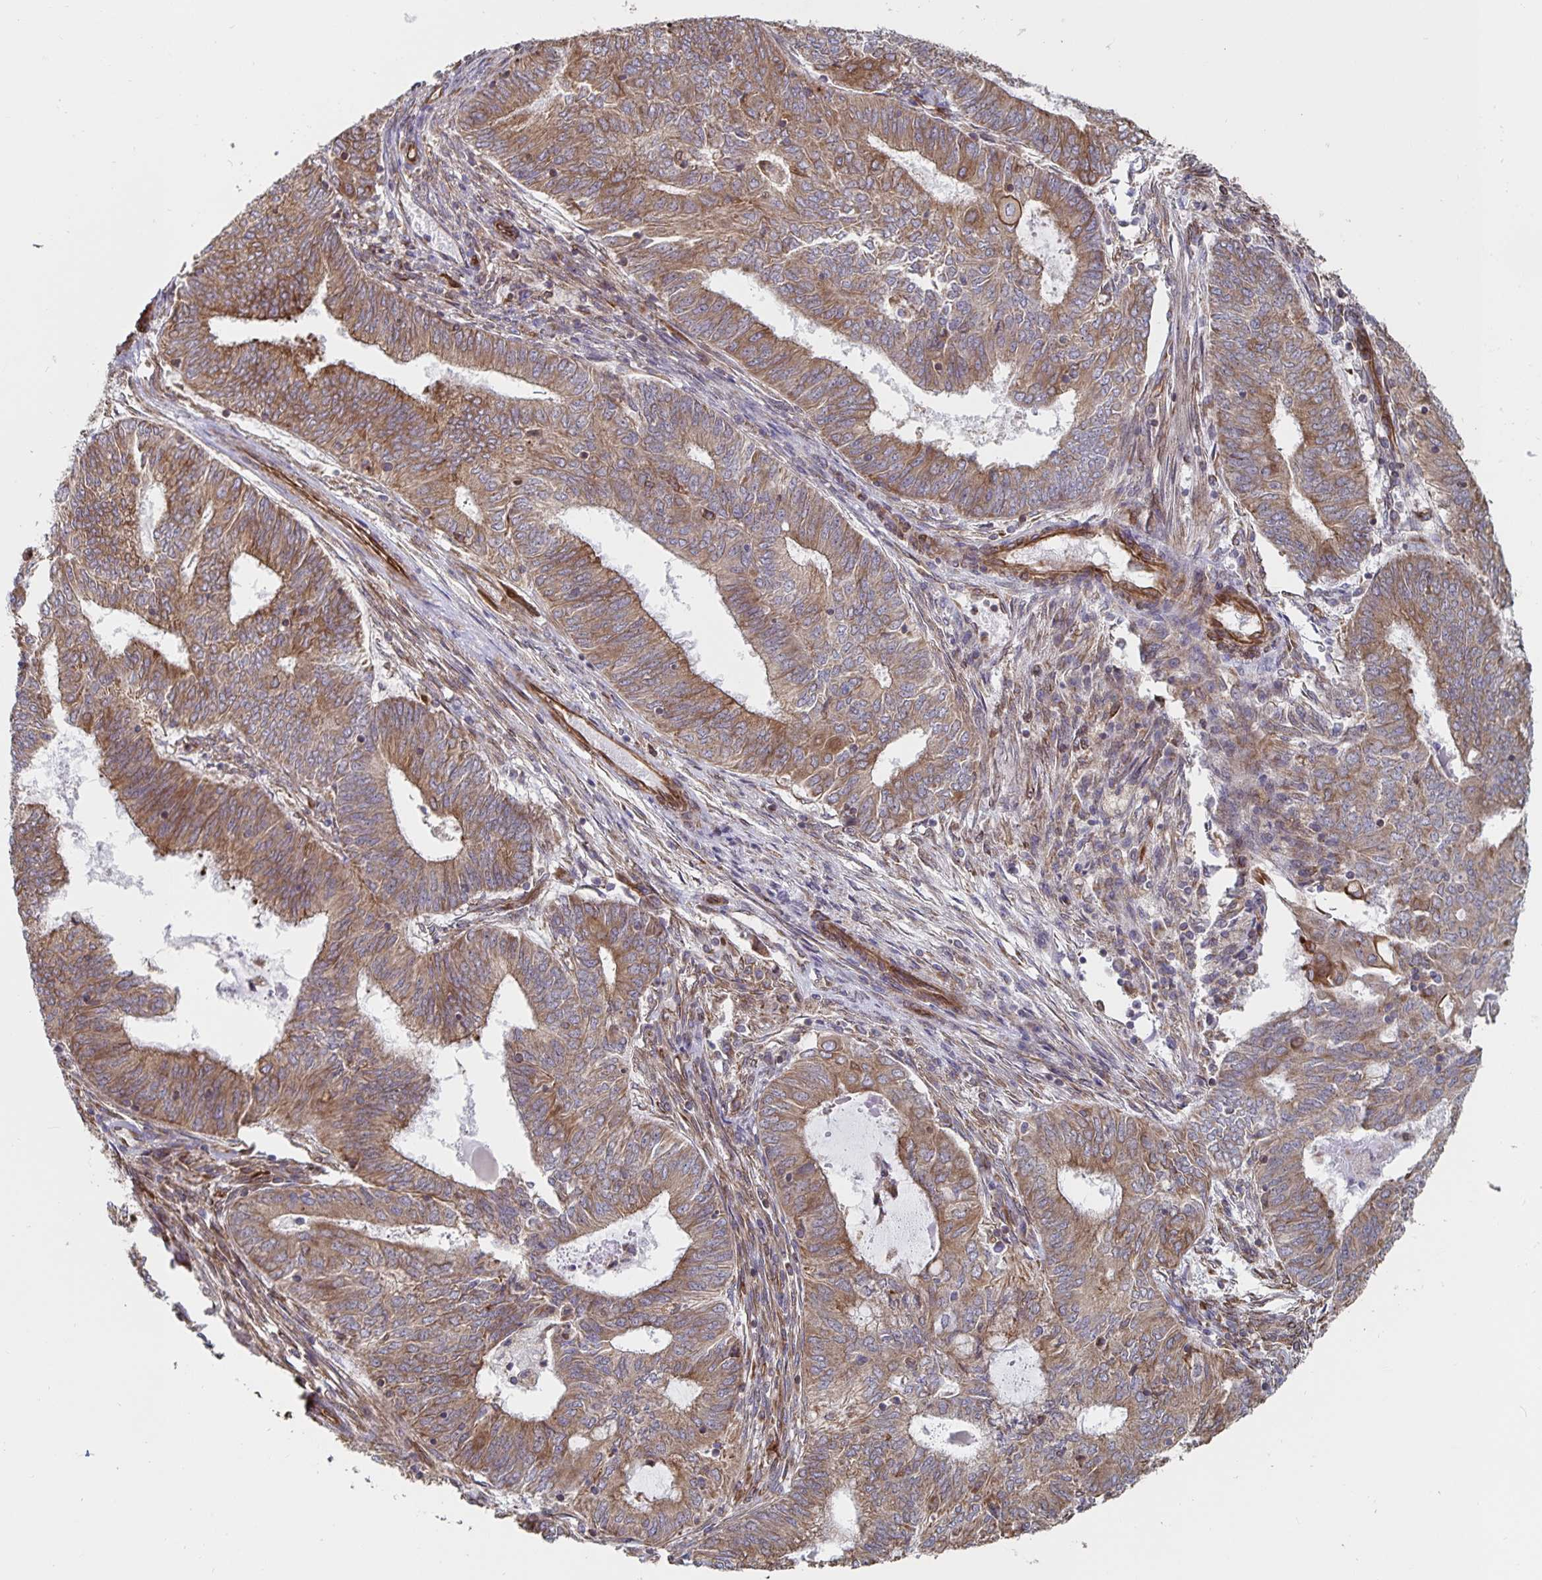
{"staining": {"intensity": "moderate", "quantity": ">75%", "location": "cytoplasmic/membranous"}, "tissue": "endometrial cancer", "cell_type": "Tumor cells", "image_type": "cancer", "snomed": [{"axis": "morphology", "description": "Adenocarcinoma, NOS"}, {"axis": "topography", "description": "Endometrium"}], "caption": "Human endometrial adenocarcinoma stained with a brown dye shows moderate cytoplasmic/membranous positive positivity in about >75% of tumor cells.", "gene": "BCAP29", "patient": {"sex": "female", "age": 62}}